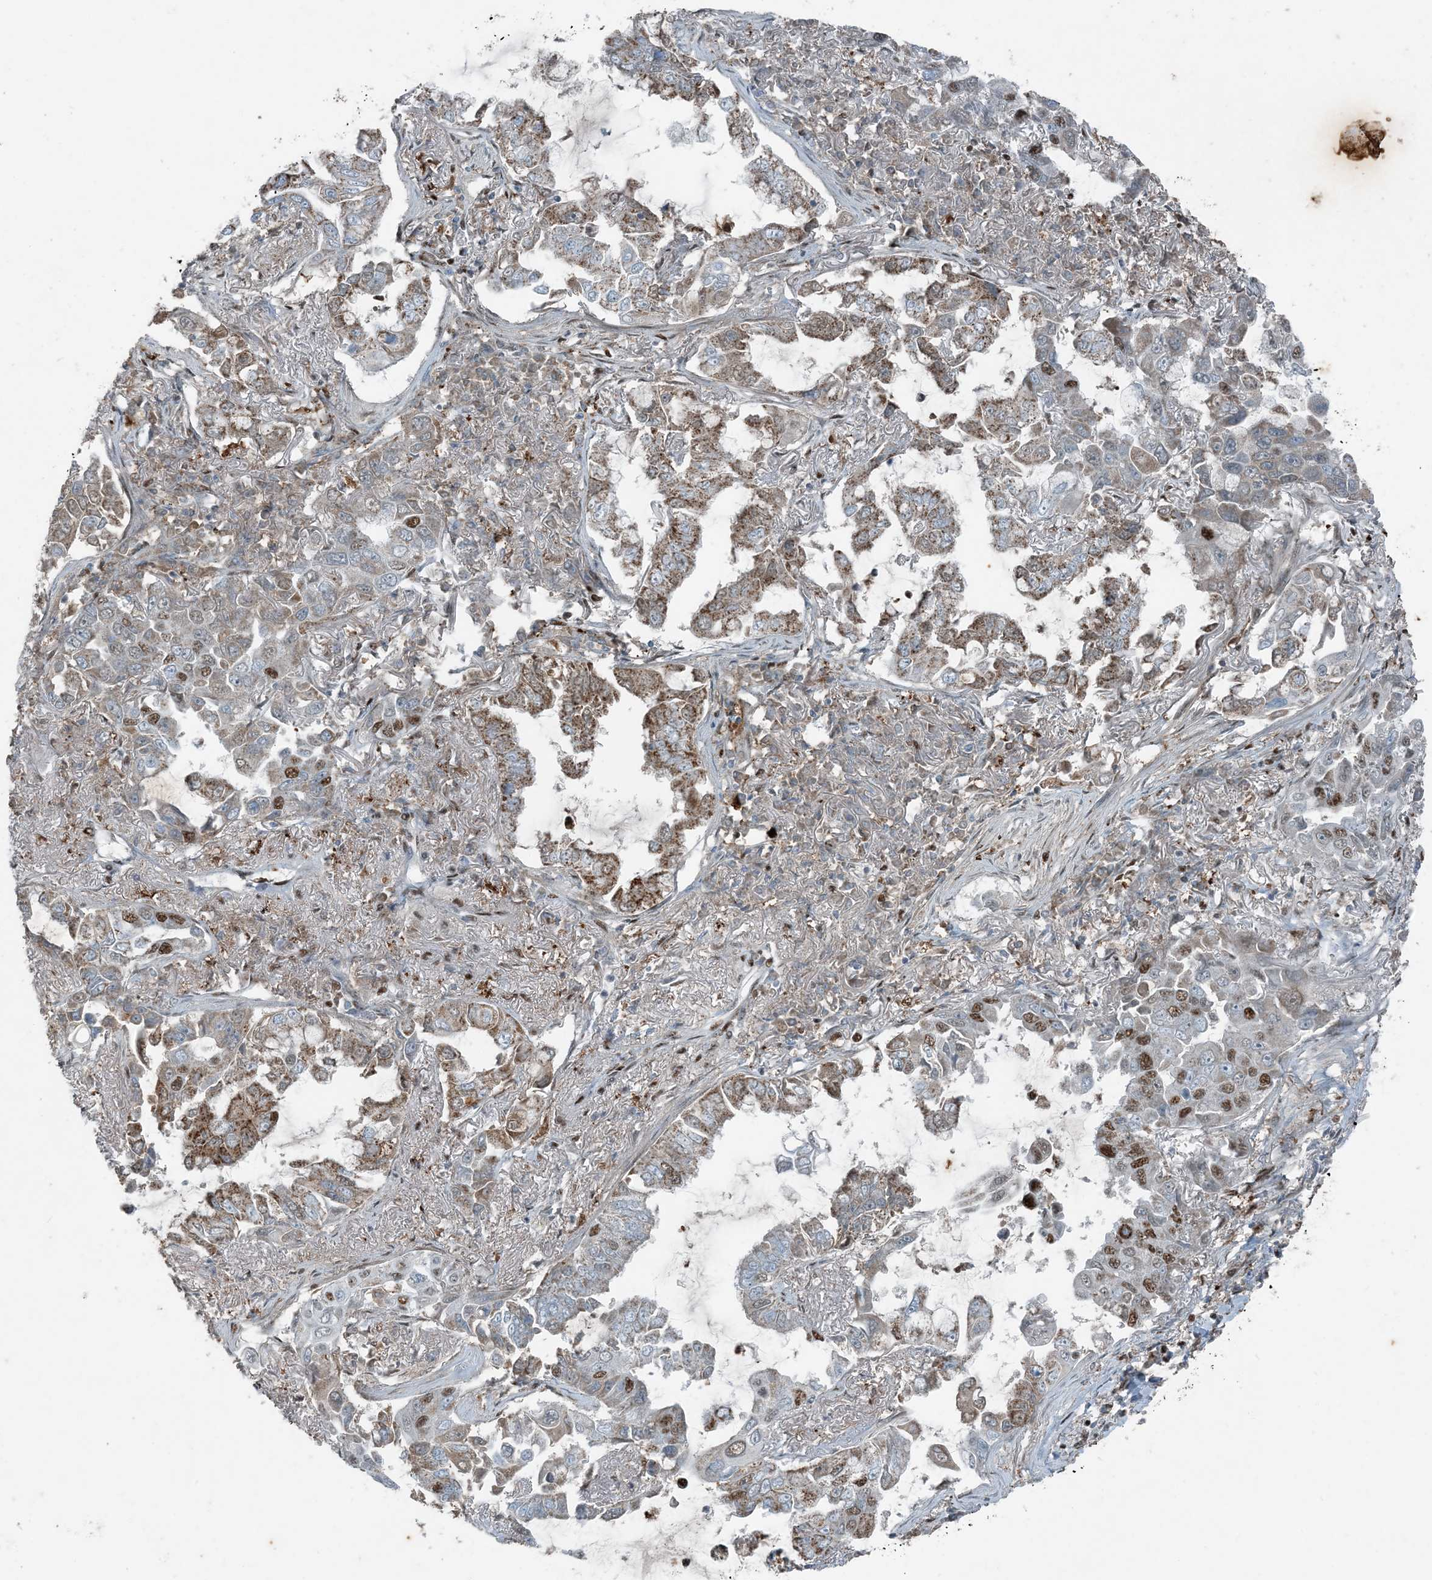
{"staining": {"intensity": "moderate", "quantity": "25%-75%", "location": "cytoplasmic/membranous"}, "tissue": "lung cancer", "cell_type": "Tumor cells", "image_type": "cancer", "snomed": [{"axis": "morphology", "description": "Adenocarcinoma, NOS"}, {"axis": "topography", "description": "Lung"}], "caption": "Lung adenocarcinoma tissue demonstrates moderate cytoplasmic/membranous positivity in approximately 25%-75% of tumor cells (DAB (3,3'-diaminobenzidine) IHC, brown staining for protein, blue staining for nuclei).", "gene": "TADA2B", "patient": {"sex": "male", "age": 64}}